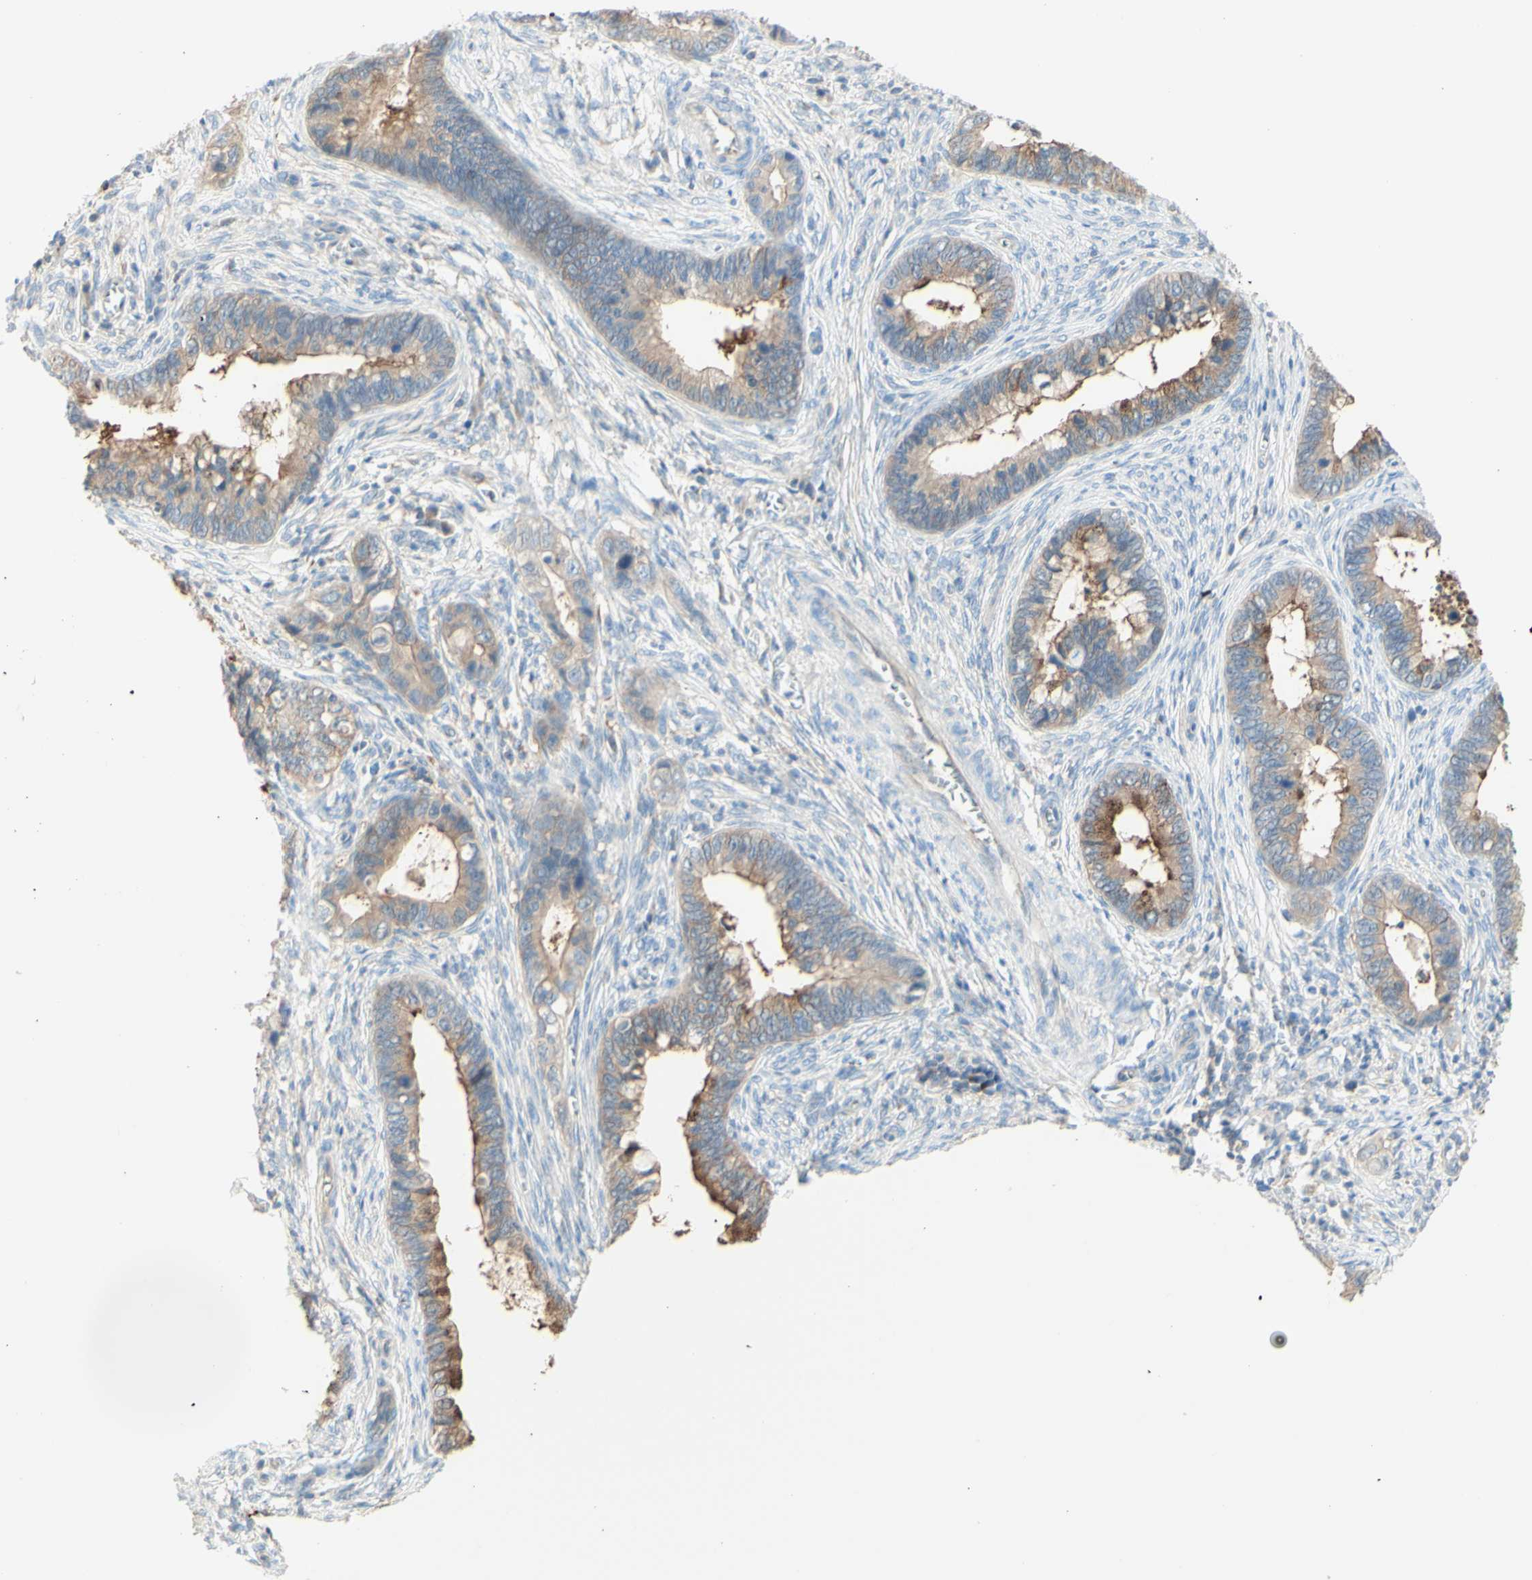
{"staining": {"intensity": "moderate", "quantity": ">75%", "location": "cytoplasmic/membranous"}, "tissue": "cervical cancer", "cell_type": "Tumor cells", "image_type": "cancer", "snomed": [{"axis": "morphology", "description": "Adenocarcinoma, NOS"}, {"axis": "topography", "description": "Cervix"}], "caption": "Cervical cancer (adenocarcinoma) tissue reveals moderate cytoplasmic/membranous positivity in approximately >75% of tumor cells The staining is performed using DAB brown chromogen to label protein expression. The nuclei are counter-stained blue using hematoxylin.", "gene": "MTM1", "patient": {"sex": "female", "age": 44}}